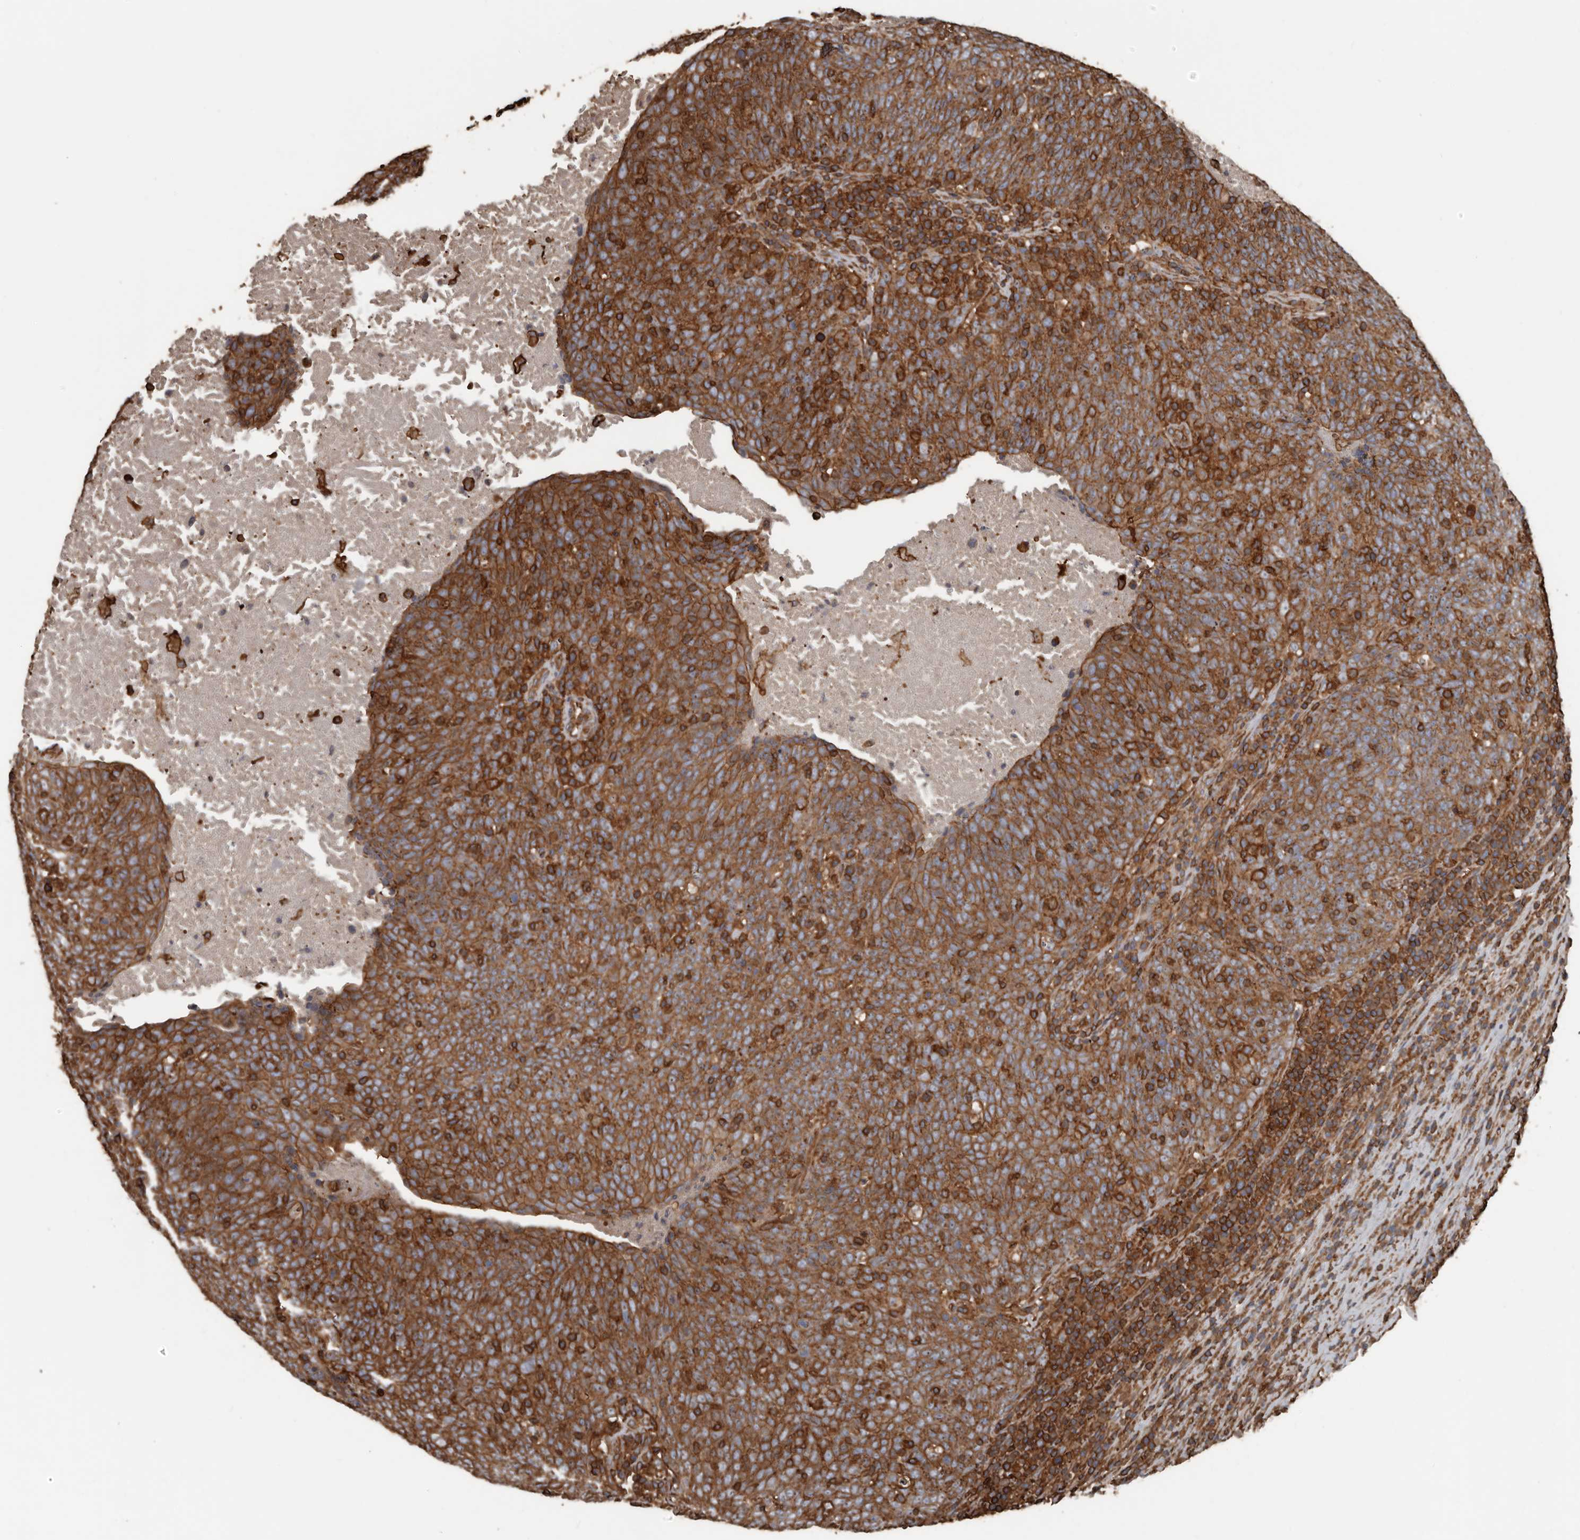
{"staining": {"intensity": "strong", "quantity": ">75%", "location": "cytoplasmic/membranous"}, "tissue": "head and neck cancer", "cell_type": "Tumor cells", "image_type": "cancer", "snomed": [{"axis": "morphology", "description": "Squamous cell carcinoma, NOS"}, {"axis": "morphology", "description": "Squamous cell carcinoma, metastatic, NOS"}, {"axis": "topography", "description": "Lymph node"}, {"axis": "topography", "description": "Head-Neck"}], "caption": "A brown stain shows strong cytoplasmic/membranous positivity of a protein in head and neck cancer tumor cells.", "gene": "DENND6B", "patient": {"sex": "male", "age": 62}}